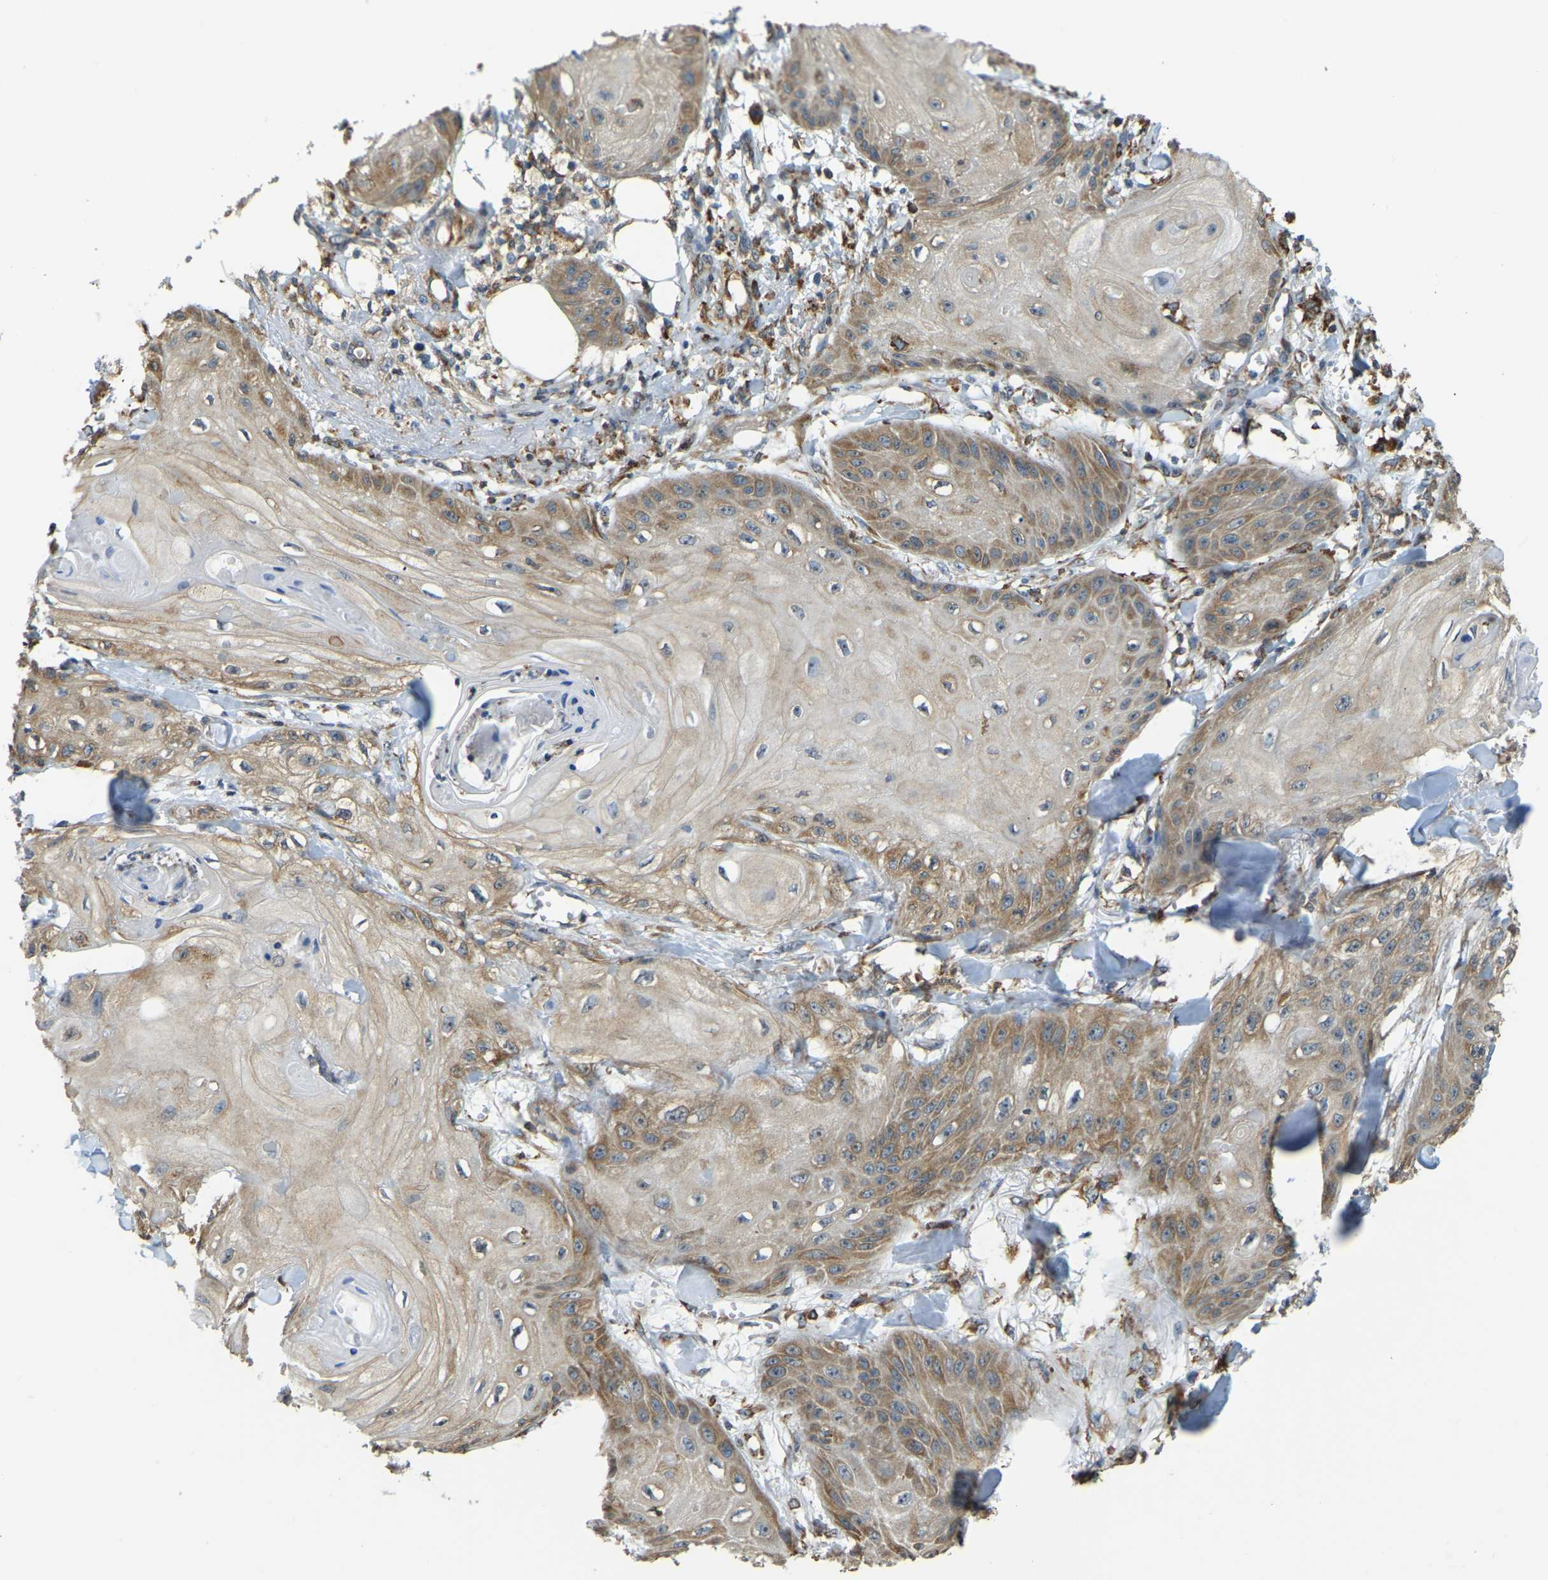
{"staining": {"intensity": "moderate", "quantity": "25%-75%", "location": "cytoplasmic/membranous"}, "tissue": "skin cancer", "cell_type": "Tumor cells", "image_type": "cancer", "snomed": [{"axis": "morphology", "description": "Squamous cell carcinoma, NOS"}, {"axis": "topography", "description": "Skin"}], "caption": "A photomicrograph showing moderate cytoplasmic/membranous positivity in approximately 25%-75% of tumor cells in squamous cell carcinoma (skin), as visualized by brown immunohistochemical staining.", "gene": "RNF115", "patient": {"sex": "male", "age": 74}}